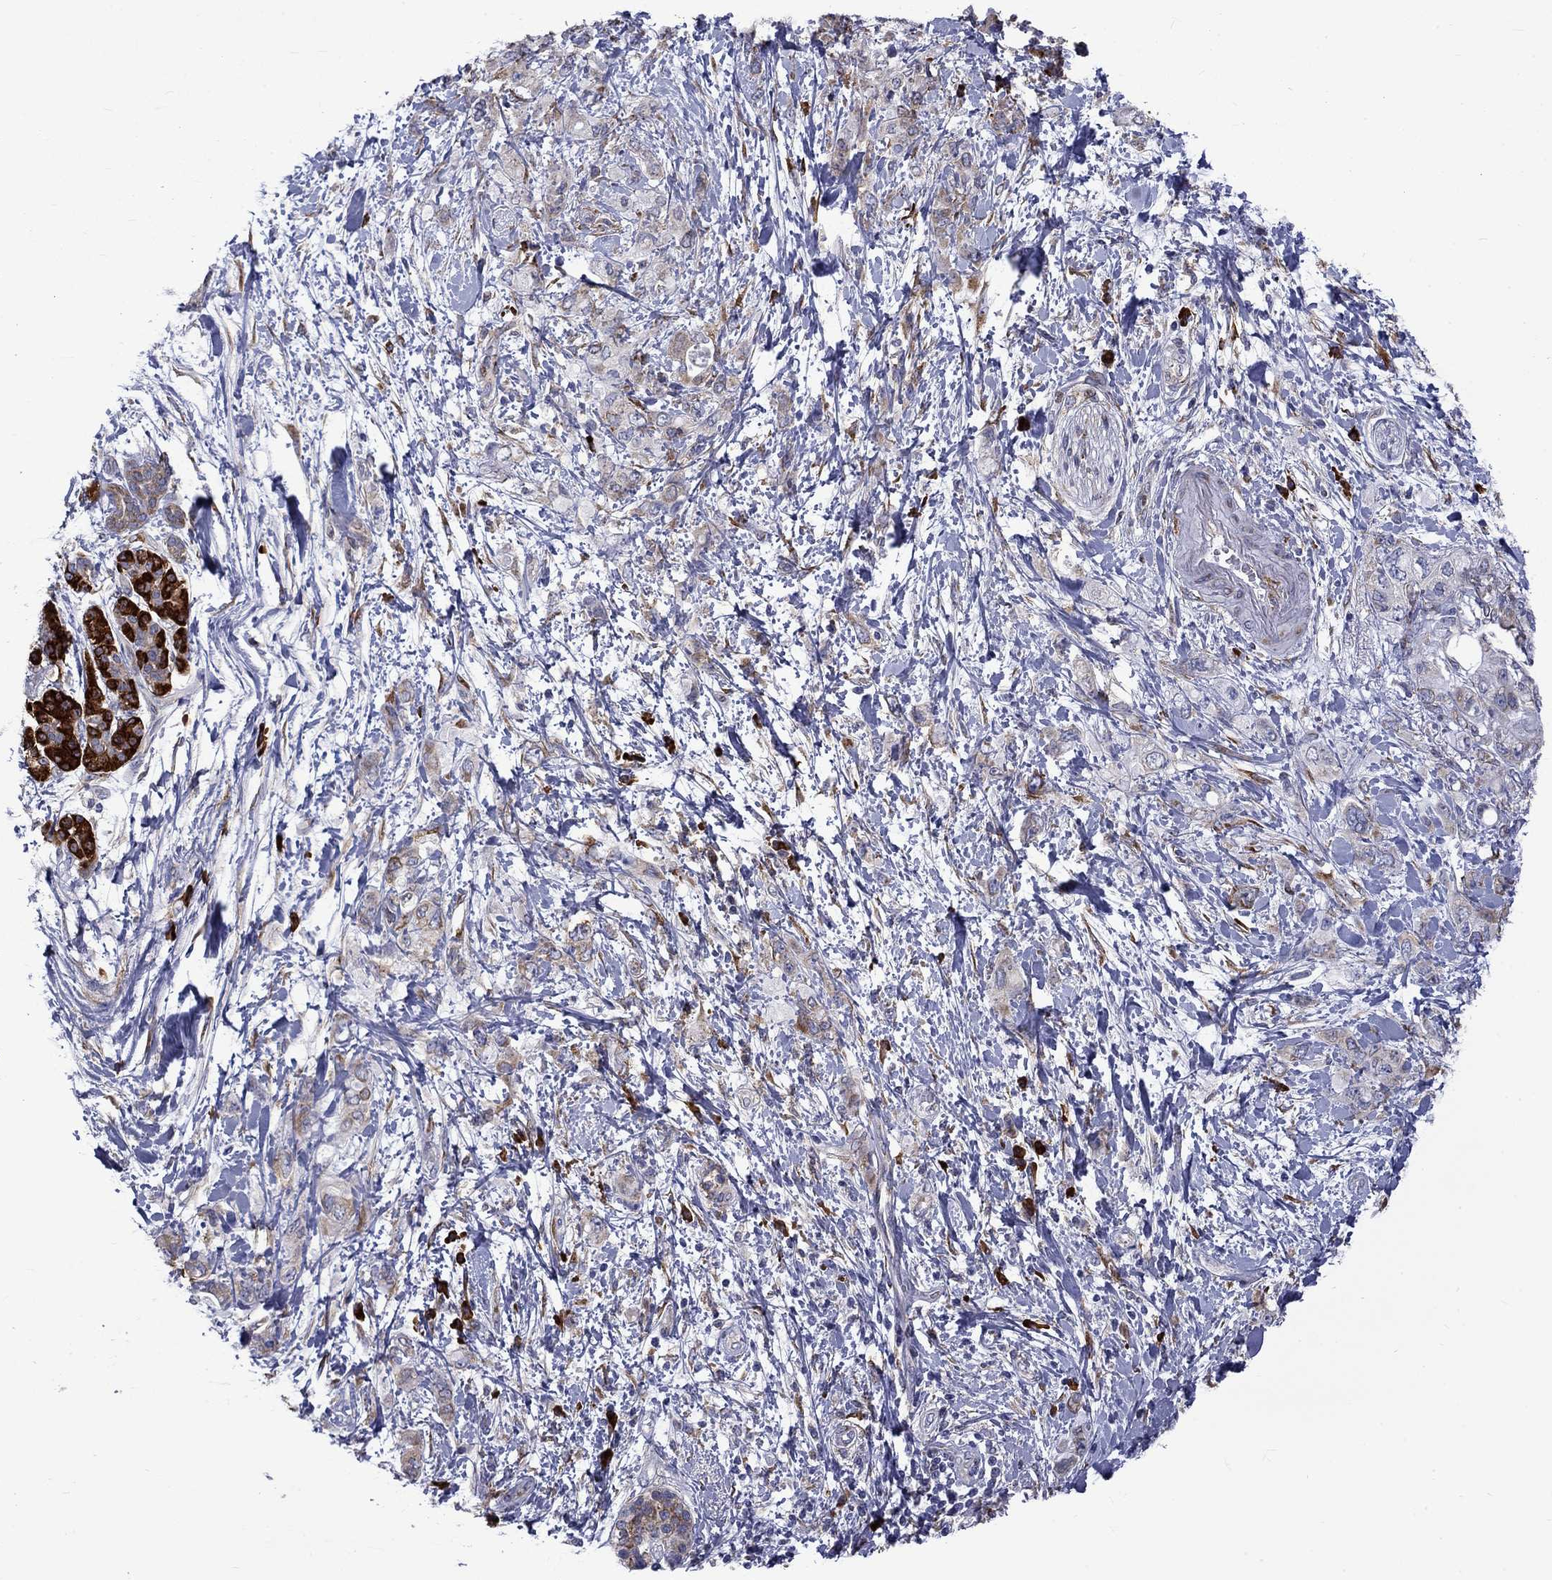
{"staining": {"intensity": "moderate", "quantity": "25%-75%", "location": "cytoplasmic/membranous"}, "tissue": "pancreatic cancer", "cell_type": "Tumor cells", "image_type": "cancer", "snomed": [{"axis": "morphology", "description": "Adenocarcinoma, NOS"}, {"axis": "topography", "description": "Pancreas"}], "caption": "Protein staining shows moderate cytoplasmic/membranous expression in about 25%-75% of tumor cells in pancreatic adenocarcinoma.", "gene": "PABPC4", "patient": {"sex": "female", "age": 56}}